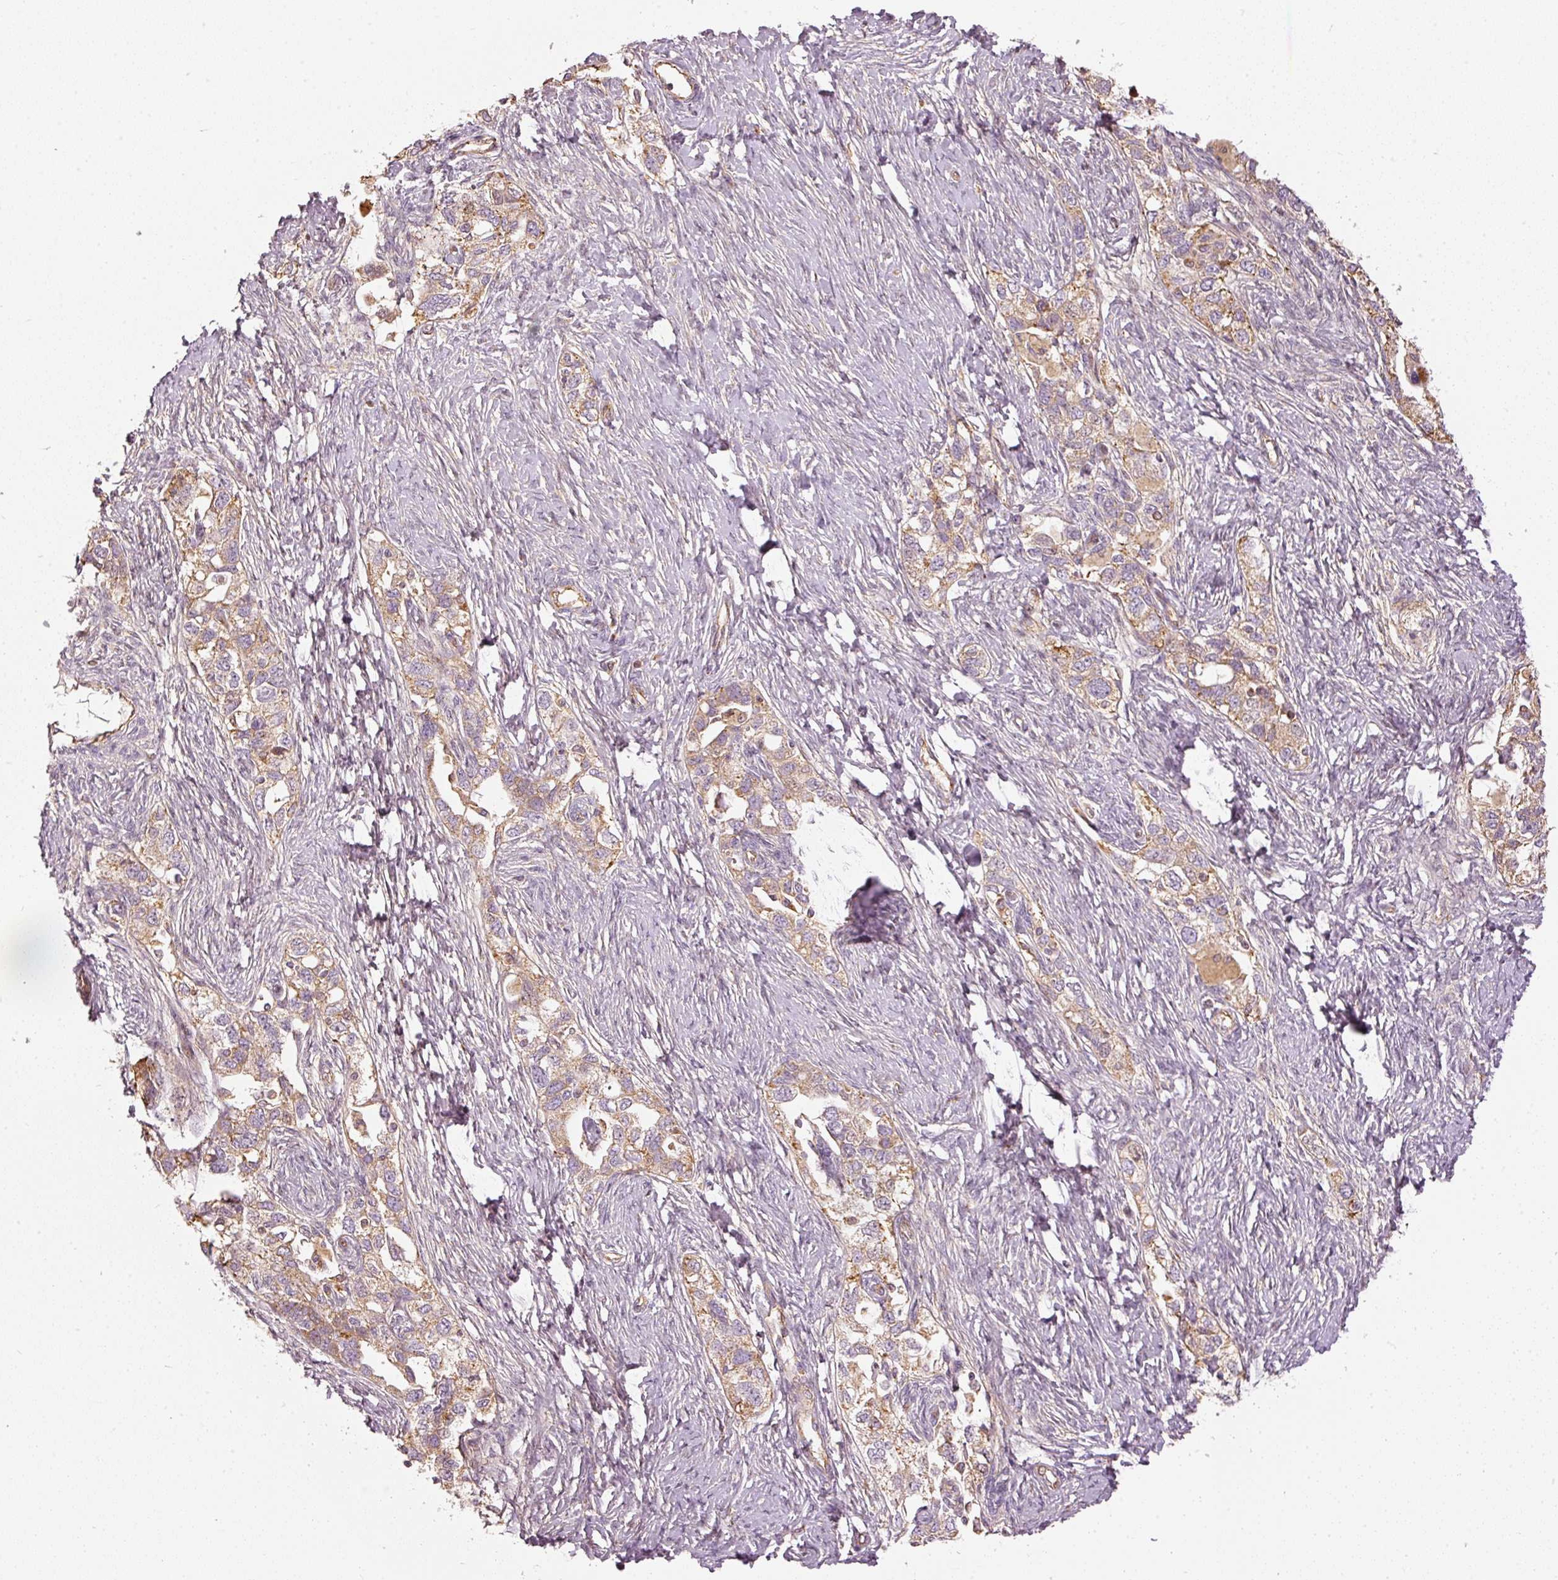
{"staining": {"intensity": "moderate", "quantity": ">75%", "location": "cytoplasmic/membranous"}, "tissue": "ovarian cancer", "cell_type": "Tumor cells", "image_type": "cancer", "snomed": [{"axis": "morphology", "description": "Carcinoma, NOS"}, {"axis": "morphology", "description": "Cystadenocarcinoma, serous, NOS"}, {"axis": "topography", "description": "Ovary"}], "caption": "Human ovarian carcinoma stained for a protein (brown) reveals moderate cytoplasmic/membranous positive positivity in about >75% of tumor cells.", "gene": "MTHFD1L", "patient": {"sex": "female", "age": 69}}